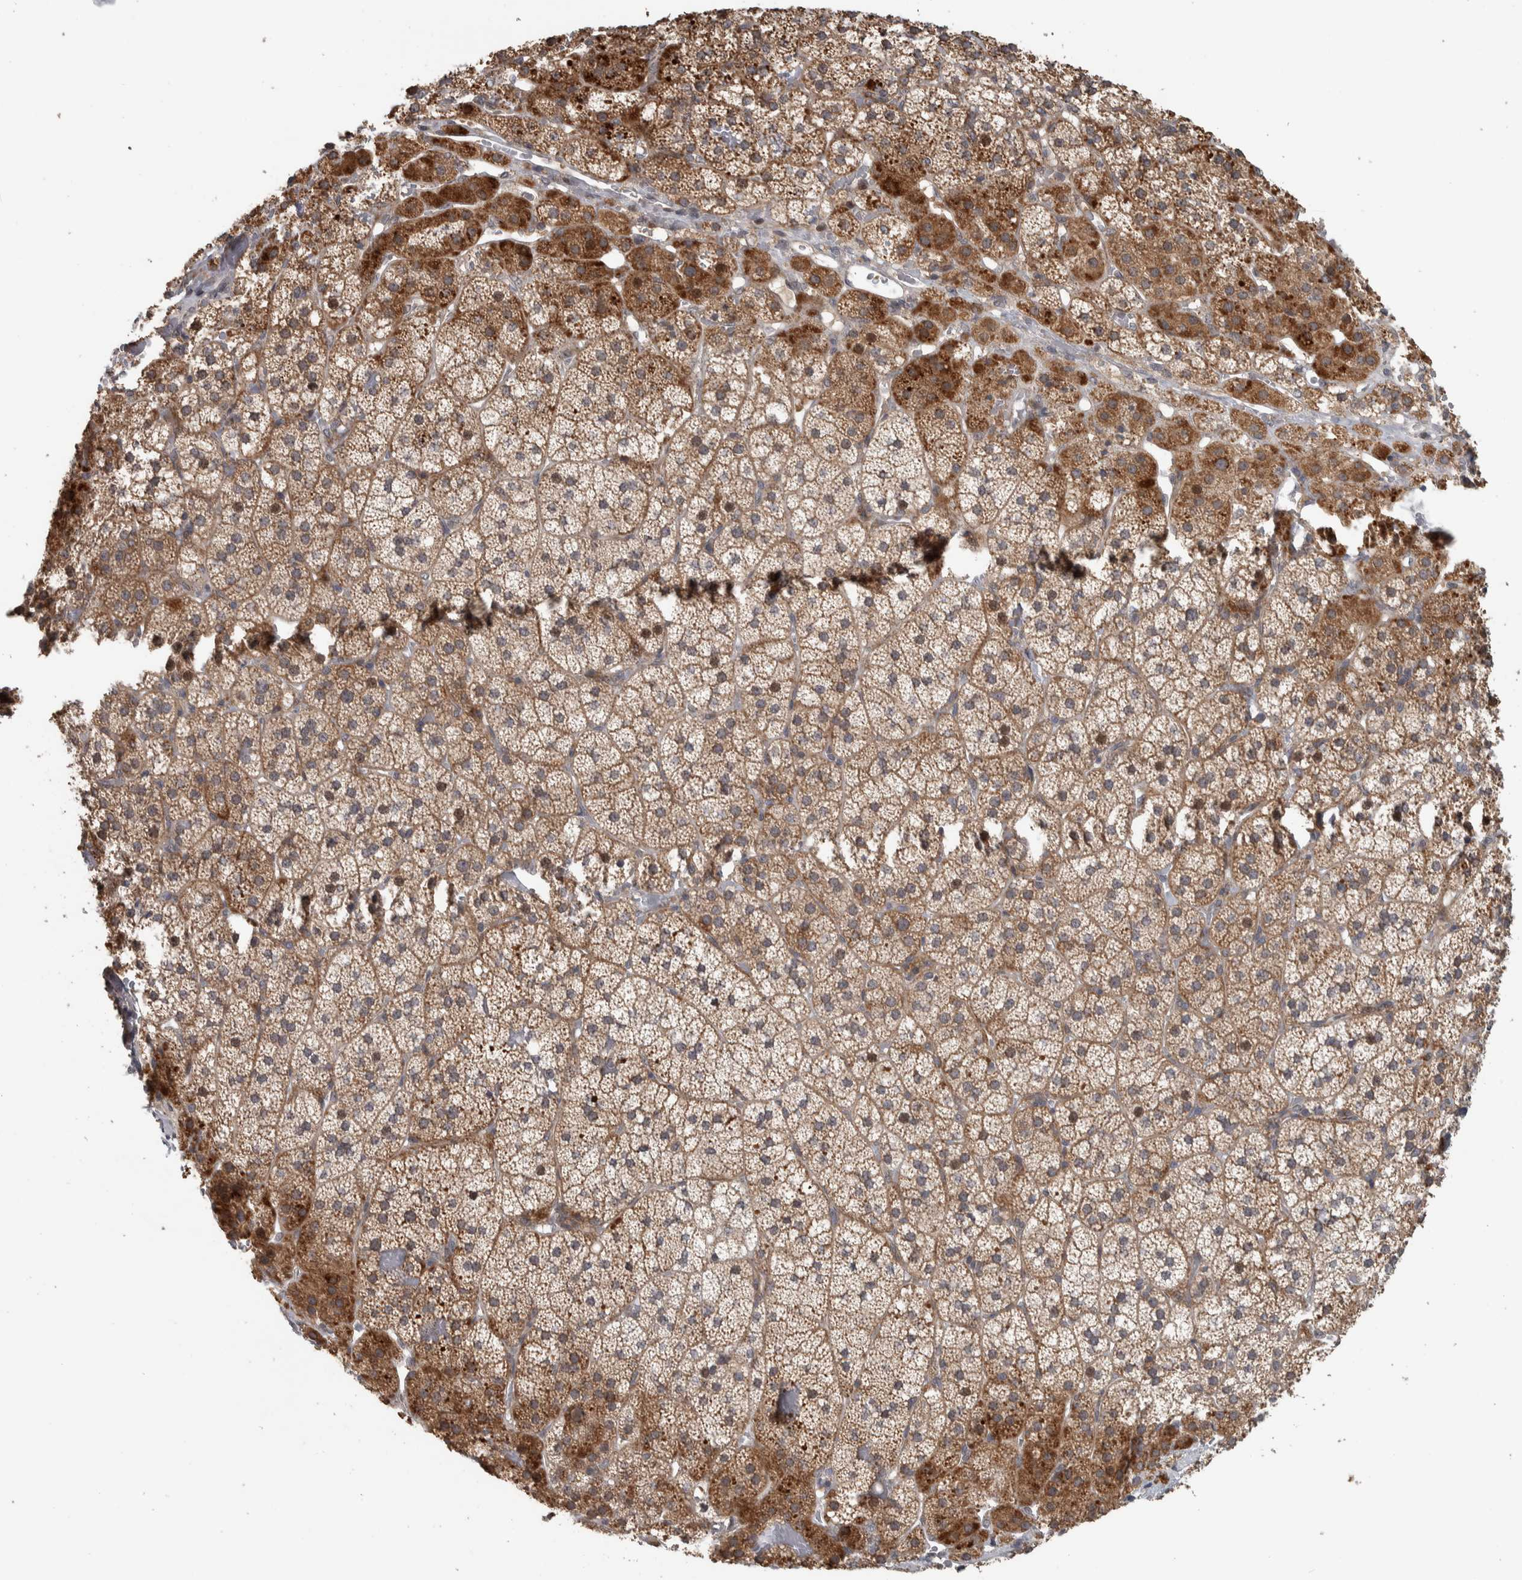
{"staining": {"intensity": "strong", "quantity": "25%-75%", "location": "cytoplasmic/membranous"}, "tissue": "adrenal gland", "cell_type": "Glandular cells", "image_type": "normal", "snomed": [{"axis": "morphology", "description": "Normal tissue, NOS"}, {"axis": "topography", "description": "Adrenal gland"}], "caption": "Glandular cells exhibit strong cytoplasmic/membranous expression in about 25%-75% of cells in benign adrenal gland.", "gene": "ERAL1", "patient": {"sex": "female", "age": 44}}